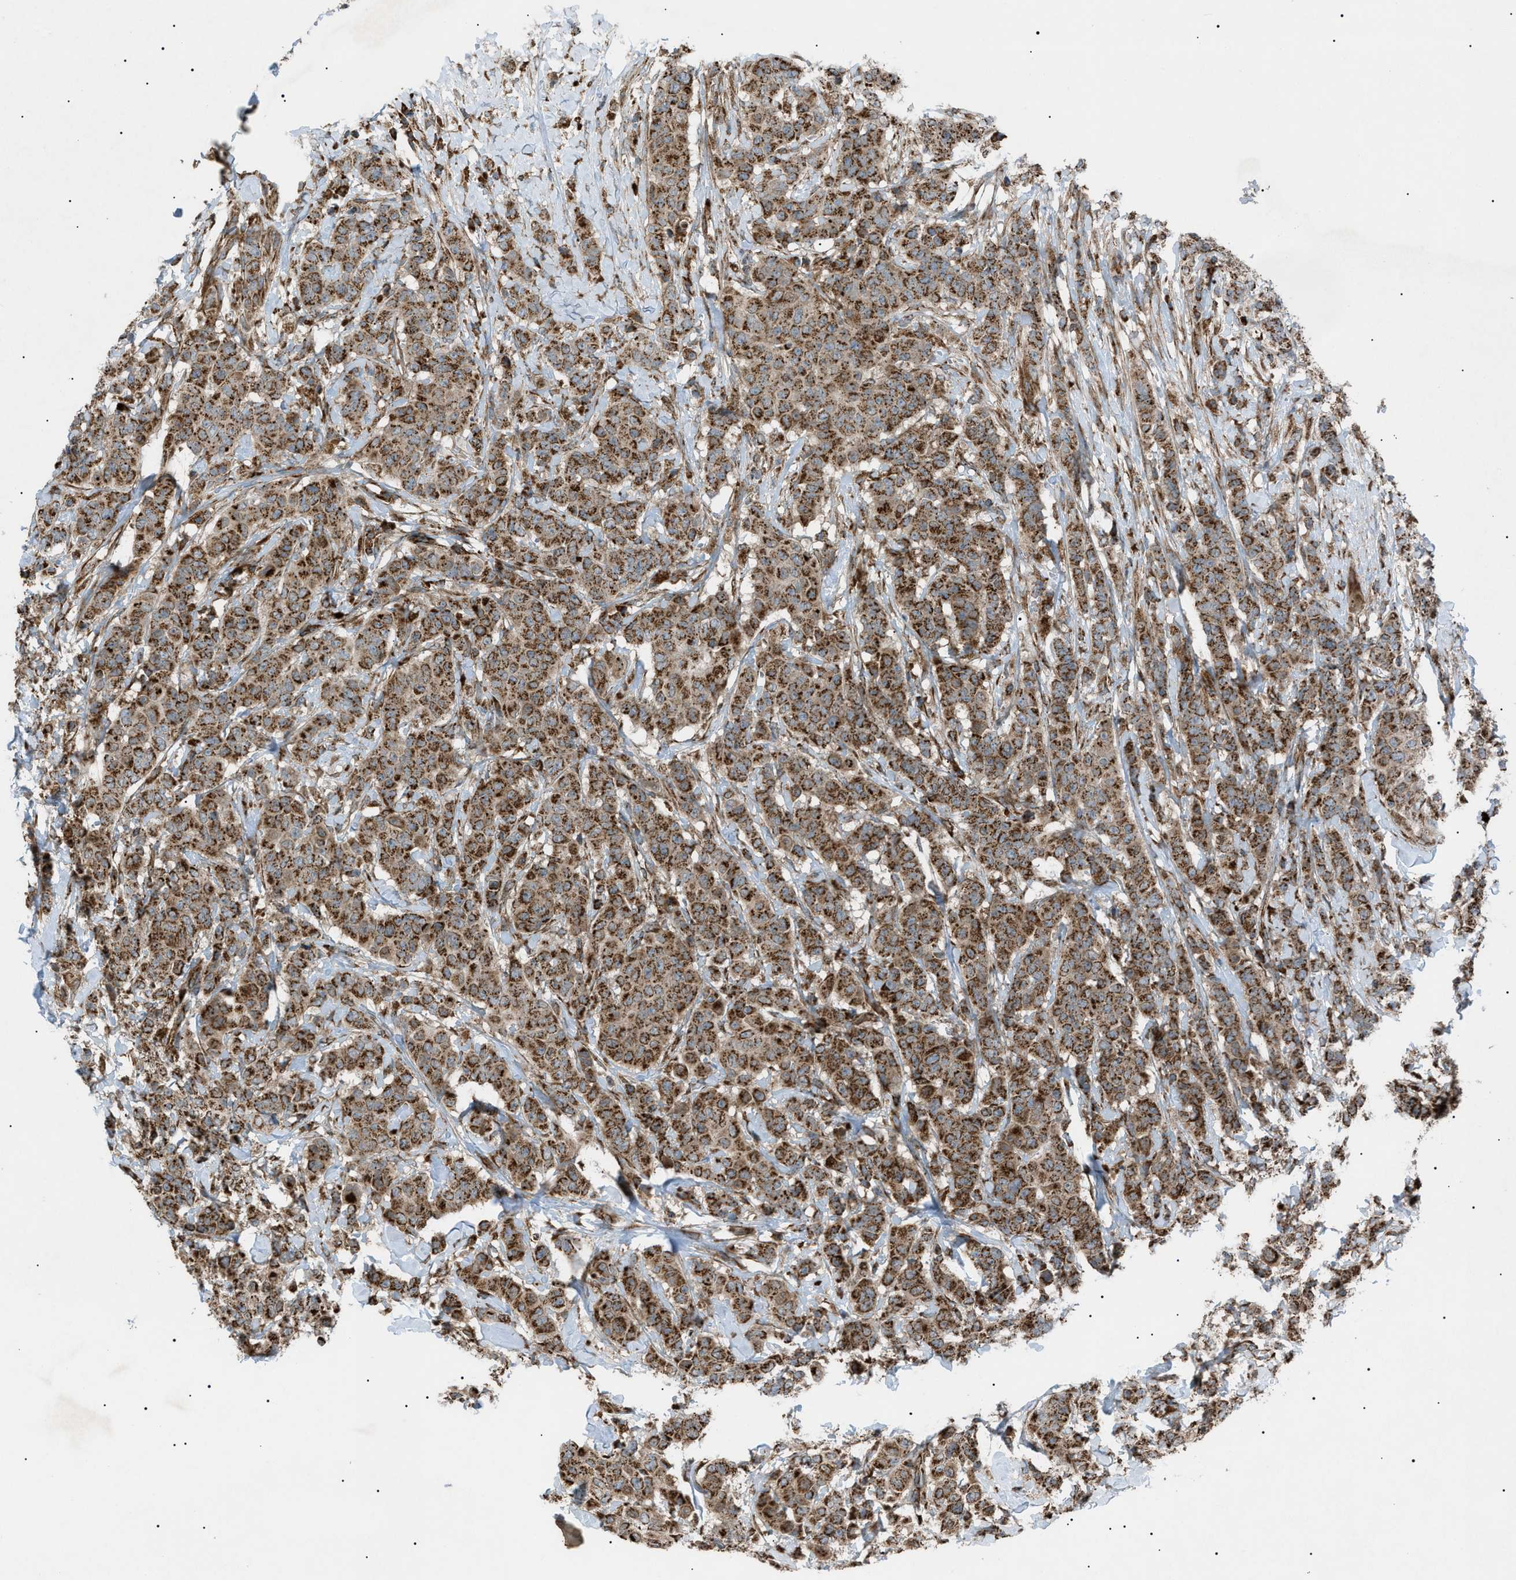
{"staining": {"intensity": "moderate", "quantity": ">75%", "location": "cytoplasmic/membranous"}, "tissue": "breast cancer", "cell_type": "Tumor cells", "image_type": "cancer", "snomed": [{"axis": "morphology", "description": "Normal tissue, NOS"}, {"axis": "morphology", "description": "Duct carcinoma"}, {"axis": "topography", "description": "Breast"}], "caption": "Infiltrating ductal carcinoma (breast) stained for a protein (brown) exhibits moderate cytoplasmic/membranous positive staining in about >75% of tumor cells.", "gene": "C1GALT1C1", "patient": {"sex": "female", "age": 40}}